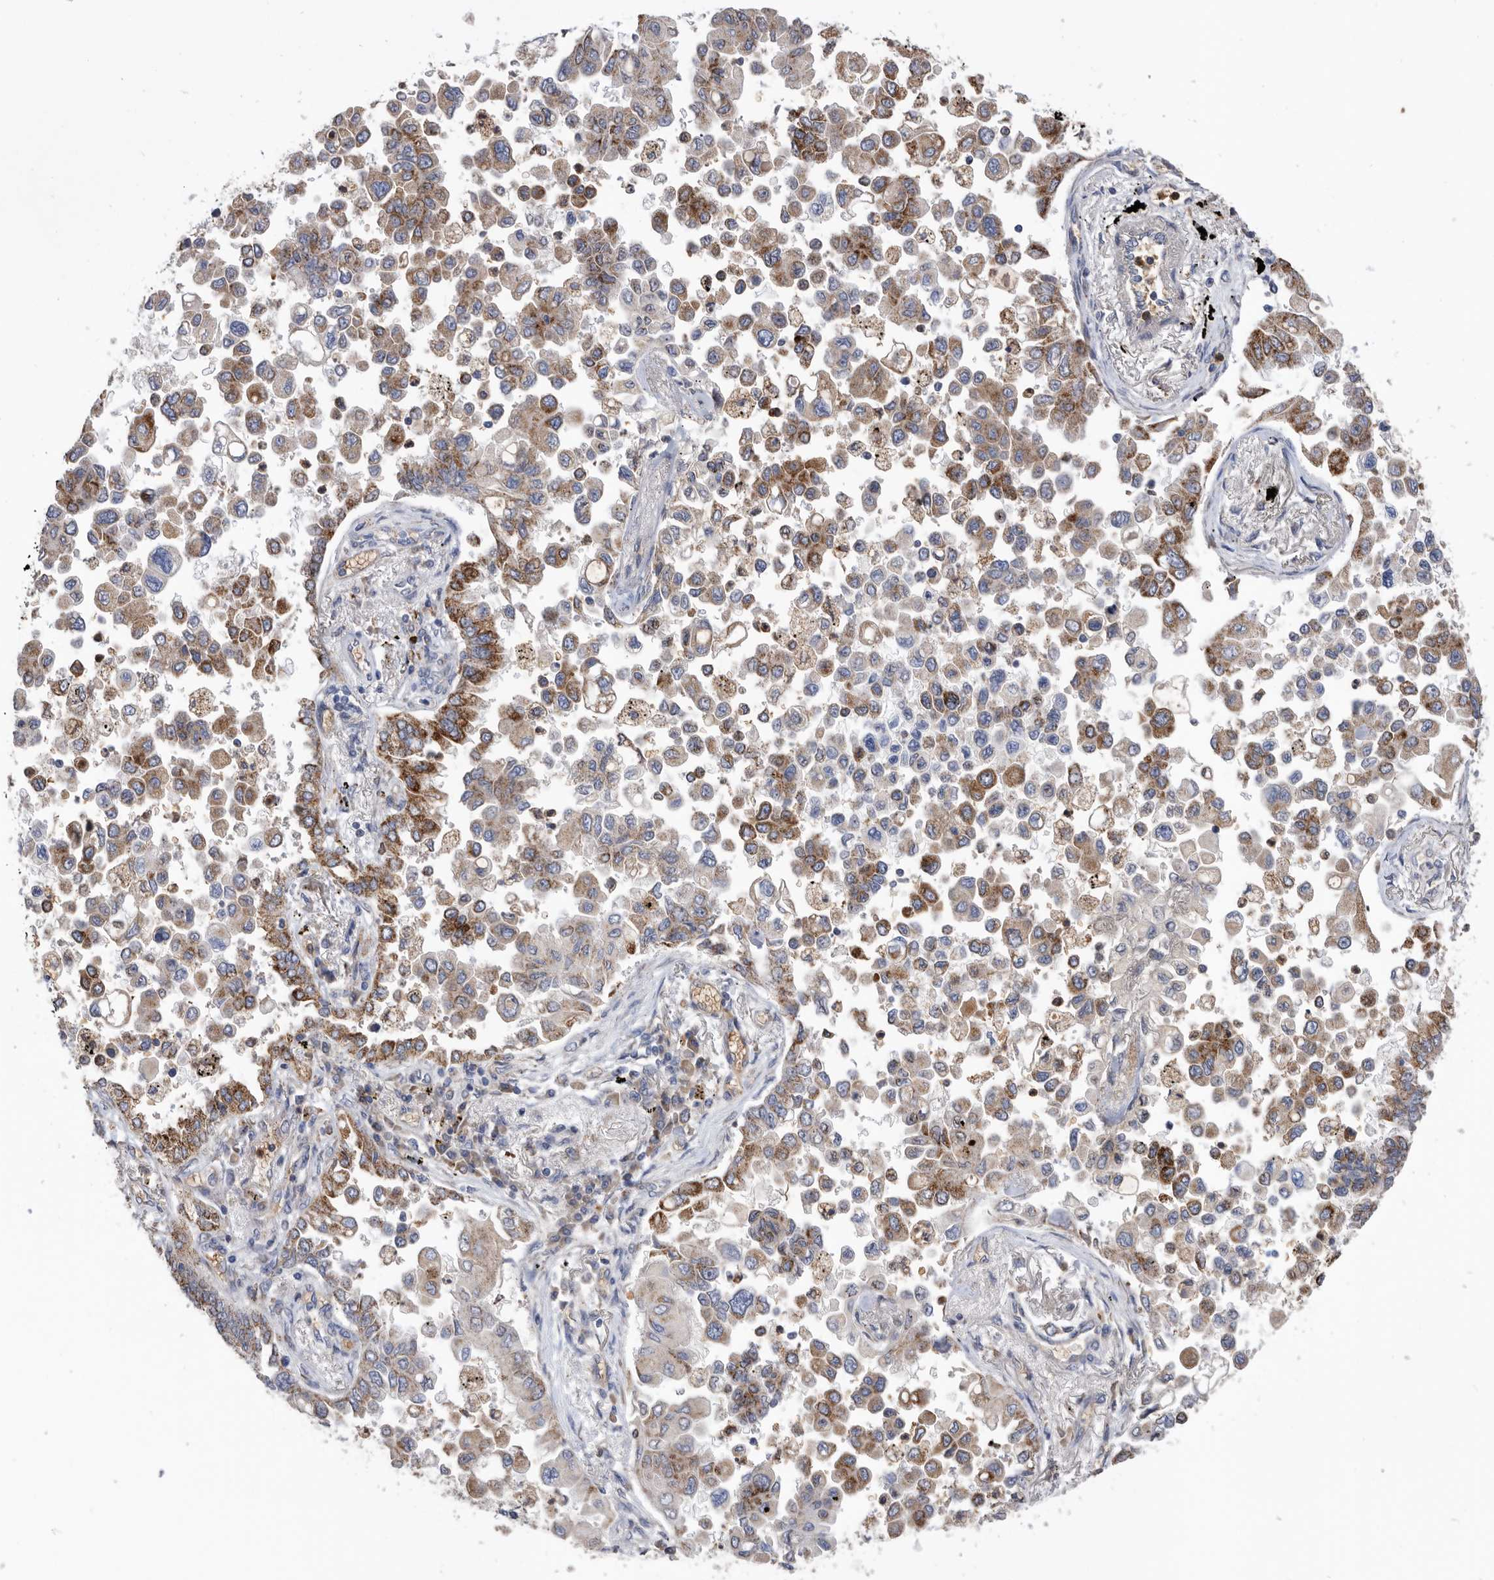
{"staining": {"intensity": "strong", "quantity": "25%-75%", "location": "cytoplasmic/membranous"}, "tissue": "lung cancer", "cell_type": "Tumor cells", "image_type": "cancer", "snomed": [{"axis": "morphology", "description": "Adenocarcinoma, NOS"}, {"axis": "topography", "description": "Lung"}], "caption": "Strong cytoplasmic/membranous staining for a protein is present in approximately 25%-75% of tumor cells of lung adenocarcinoma using immunohistochemistry (IHC).", "gene": "CRISPLD2", "patient": {"sex": "female", "age": 67}}